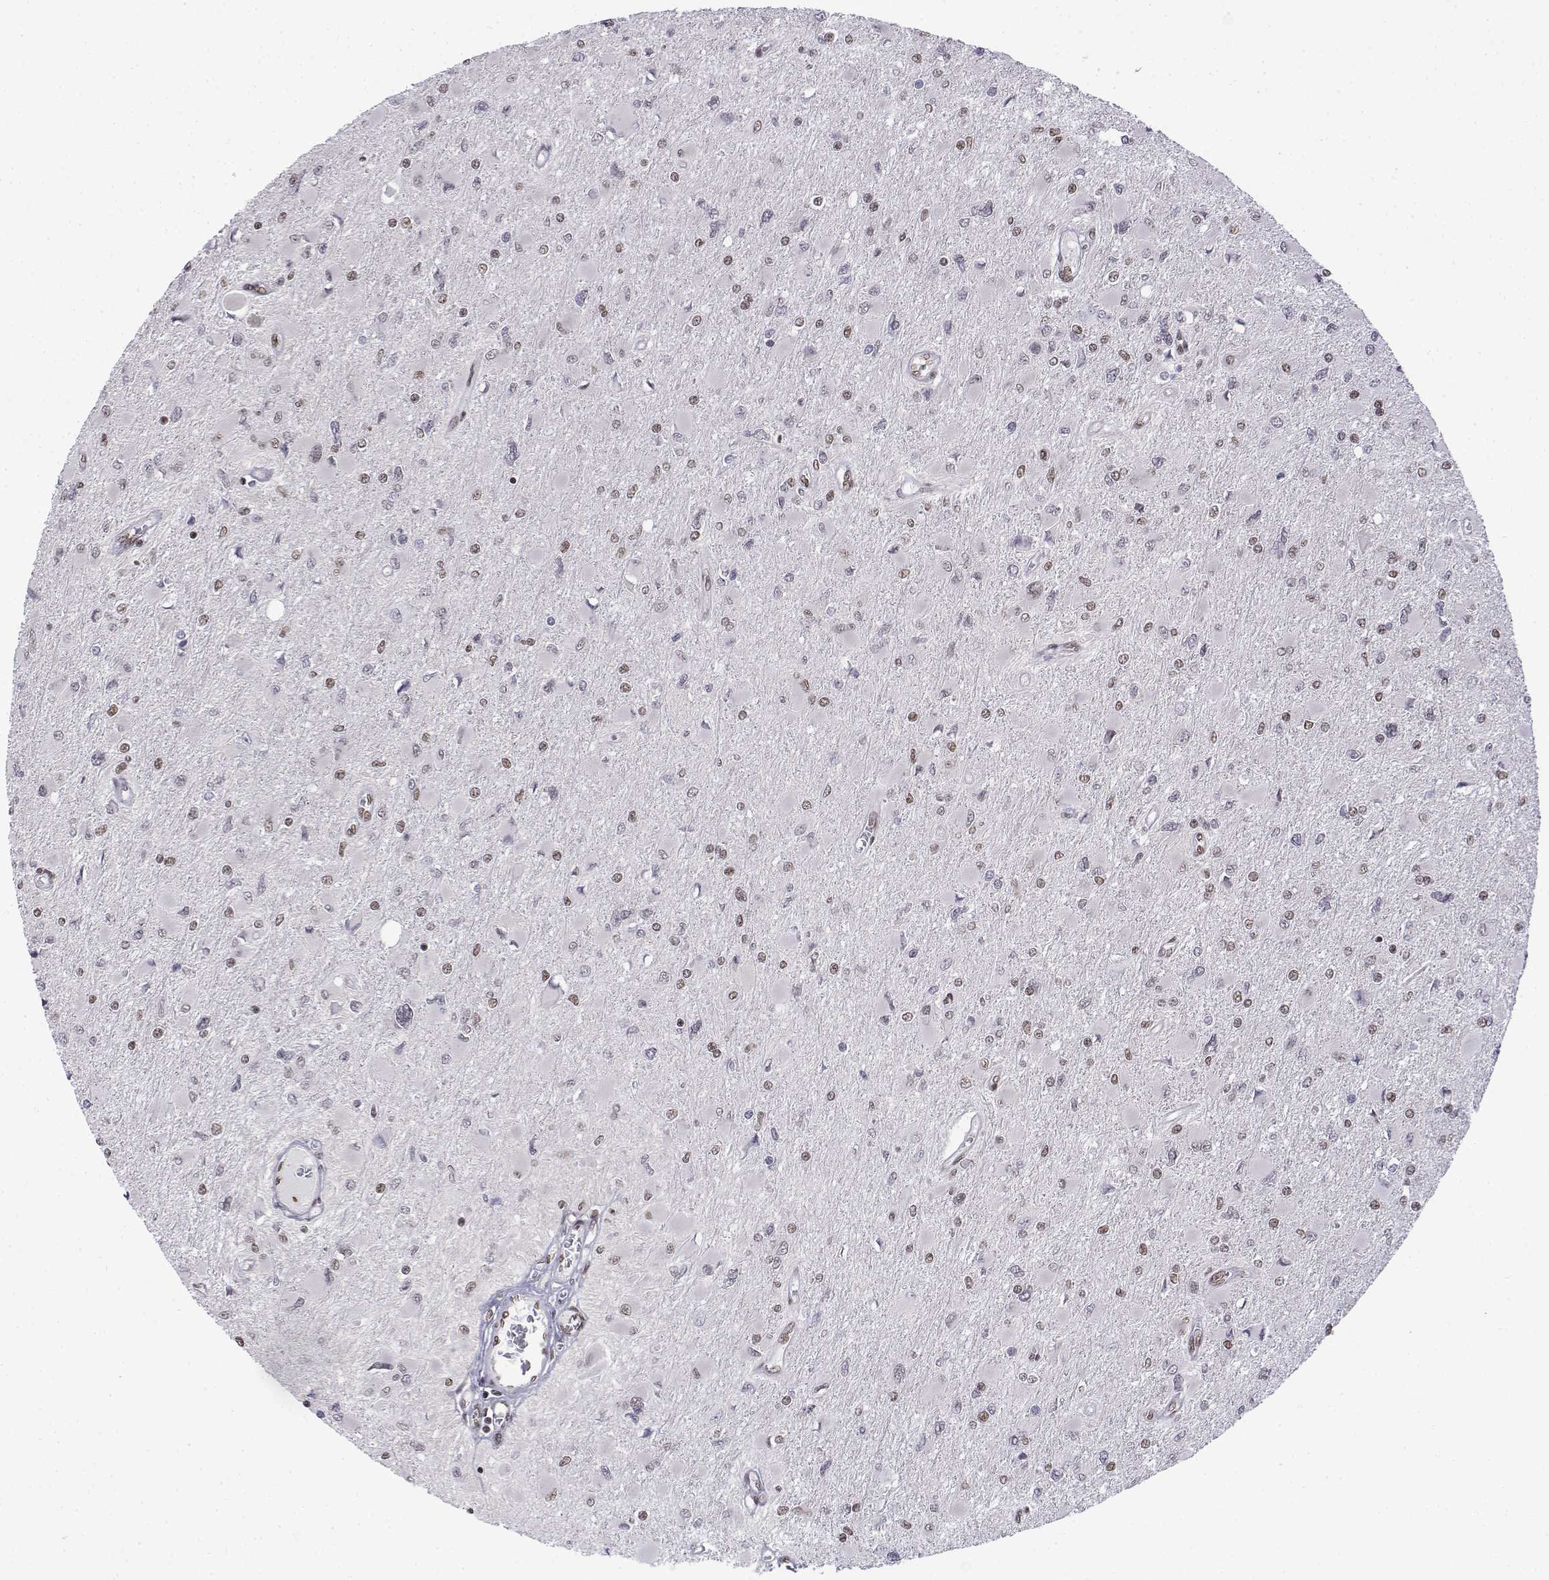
{"staining": {"intensity": "weak", "quantity": "25%-75%", "location": "nuclear"}, "tissue": "glioma", "cell_type": "Tumor cells", "image_type": "cancer", "snomed": [{"axis": "morphology", "description": "Glioma, malignant, High grade"}, {"axis": "topography", "description": "Cerebral cortex"}], "caption": "Immunohistochemical staining of human malignant glioma (high-grade) exhibits low levels of weak nuclear expression in approximately 25%-75% of tumor cells.", "gene": "SETD1A", "patient": {"sex": "female", "age": 36}}